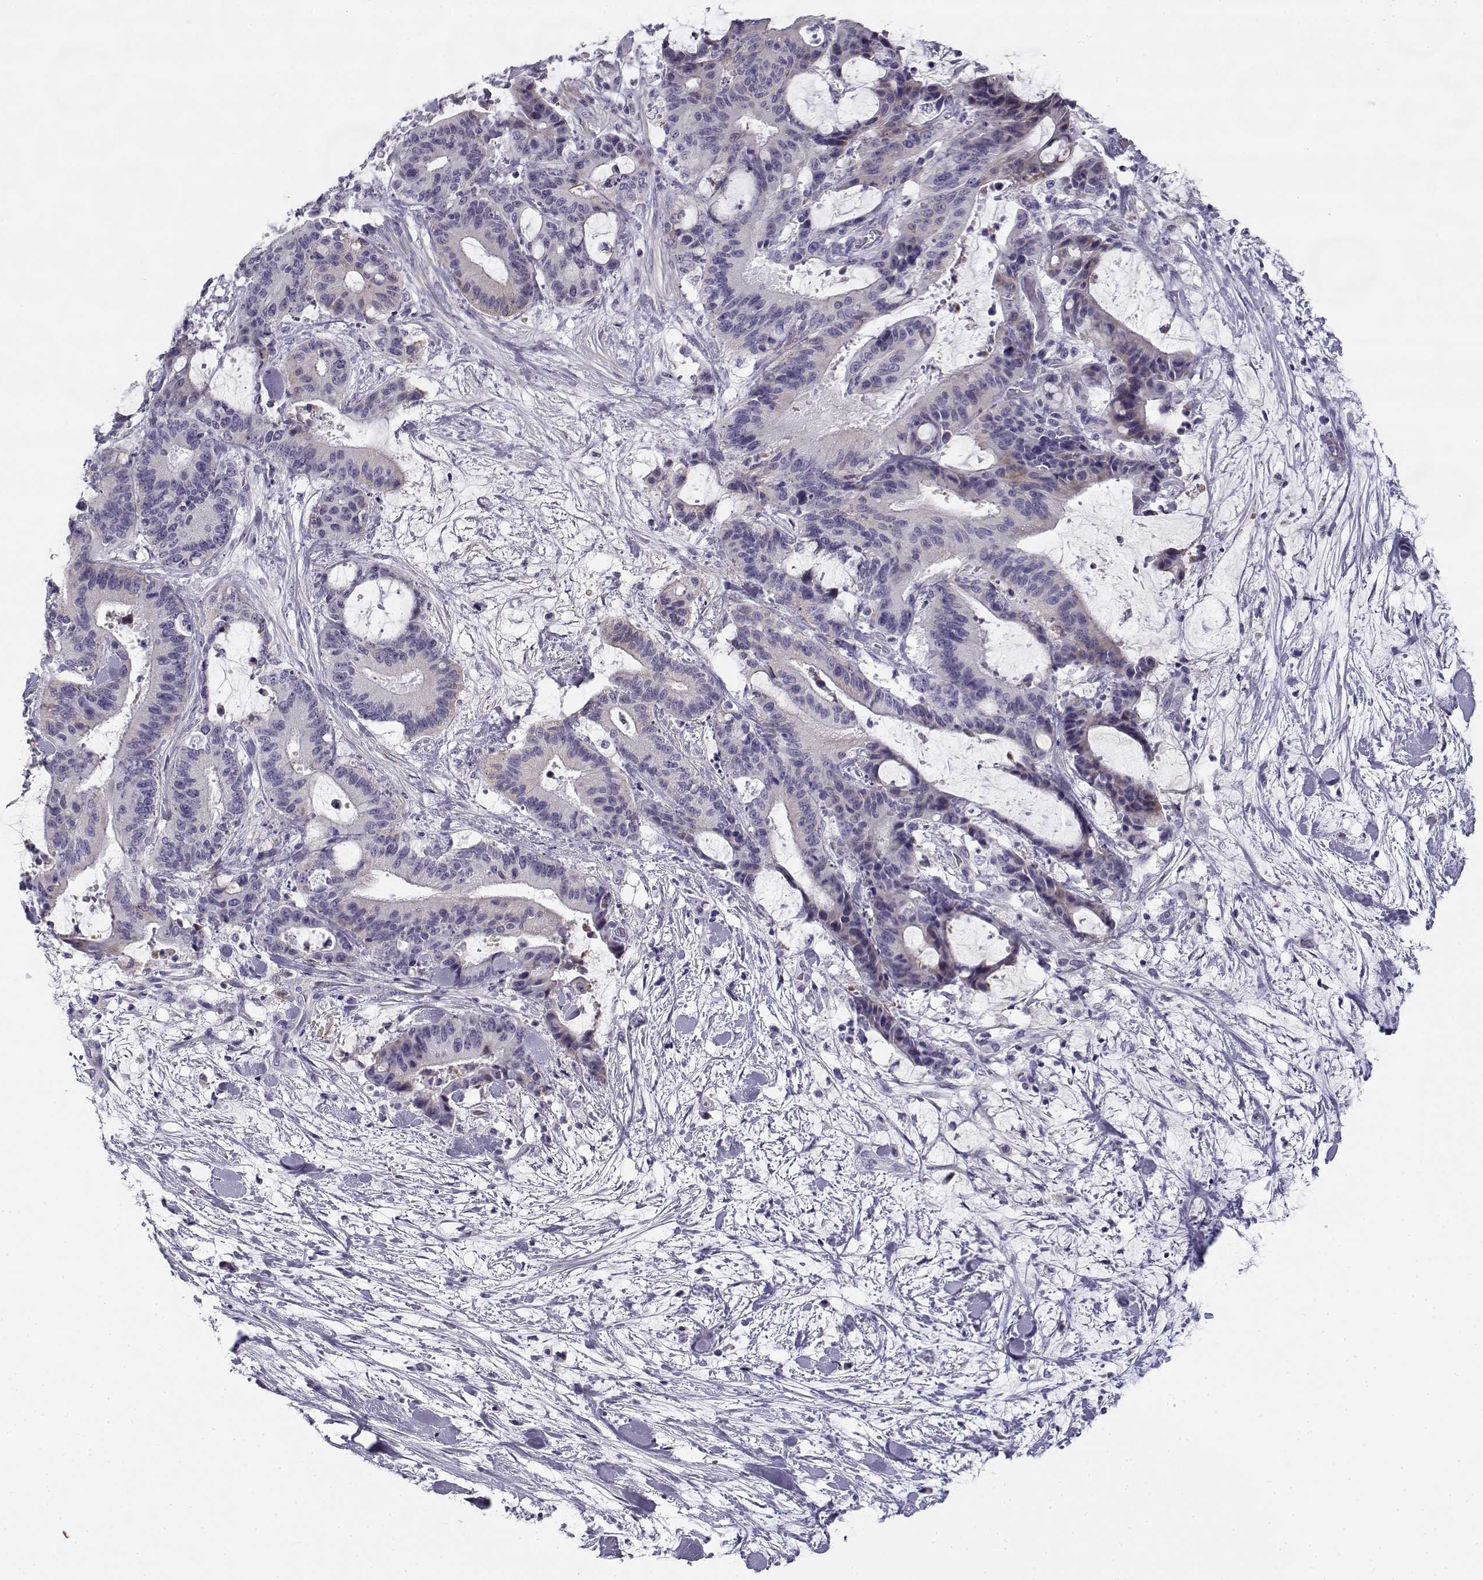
{"staining": {"intensity": "negative", "quantity": "none", "location": "none"}, "tissue": "liver cancer", "cell_type": "Tumor cells", "image_type": "cancer", "snomed": [{"axis": "morphology", "description": "Cholangiocarcinoma"}, {"axis": "topography", "description": "Liver"}], "caption": "The histopathology image exhibits no significant staining in tumor cells of liver cancer.", "gene": "CREB3L3", "patient": {"sex": "female", "age": 73}}